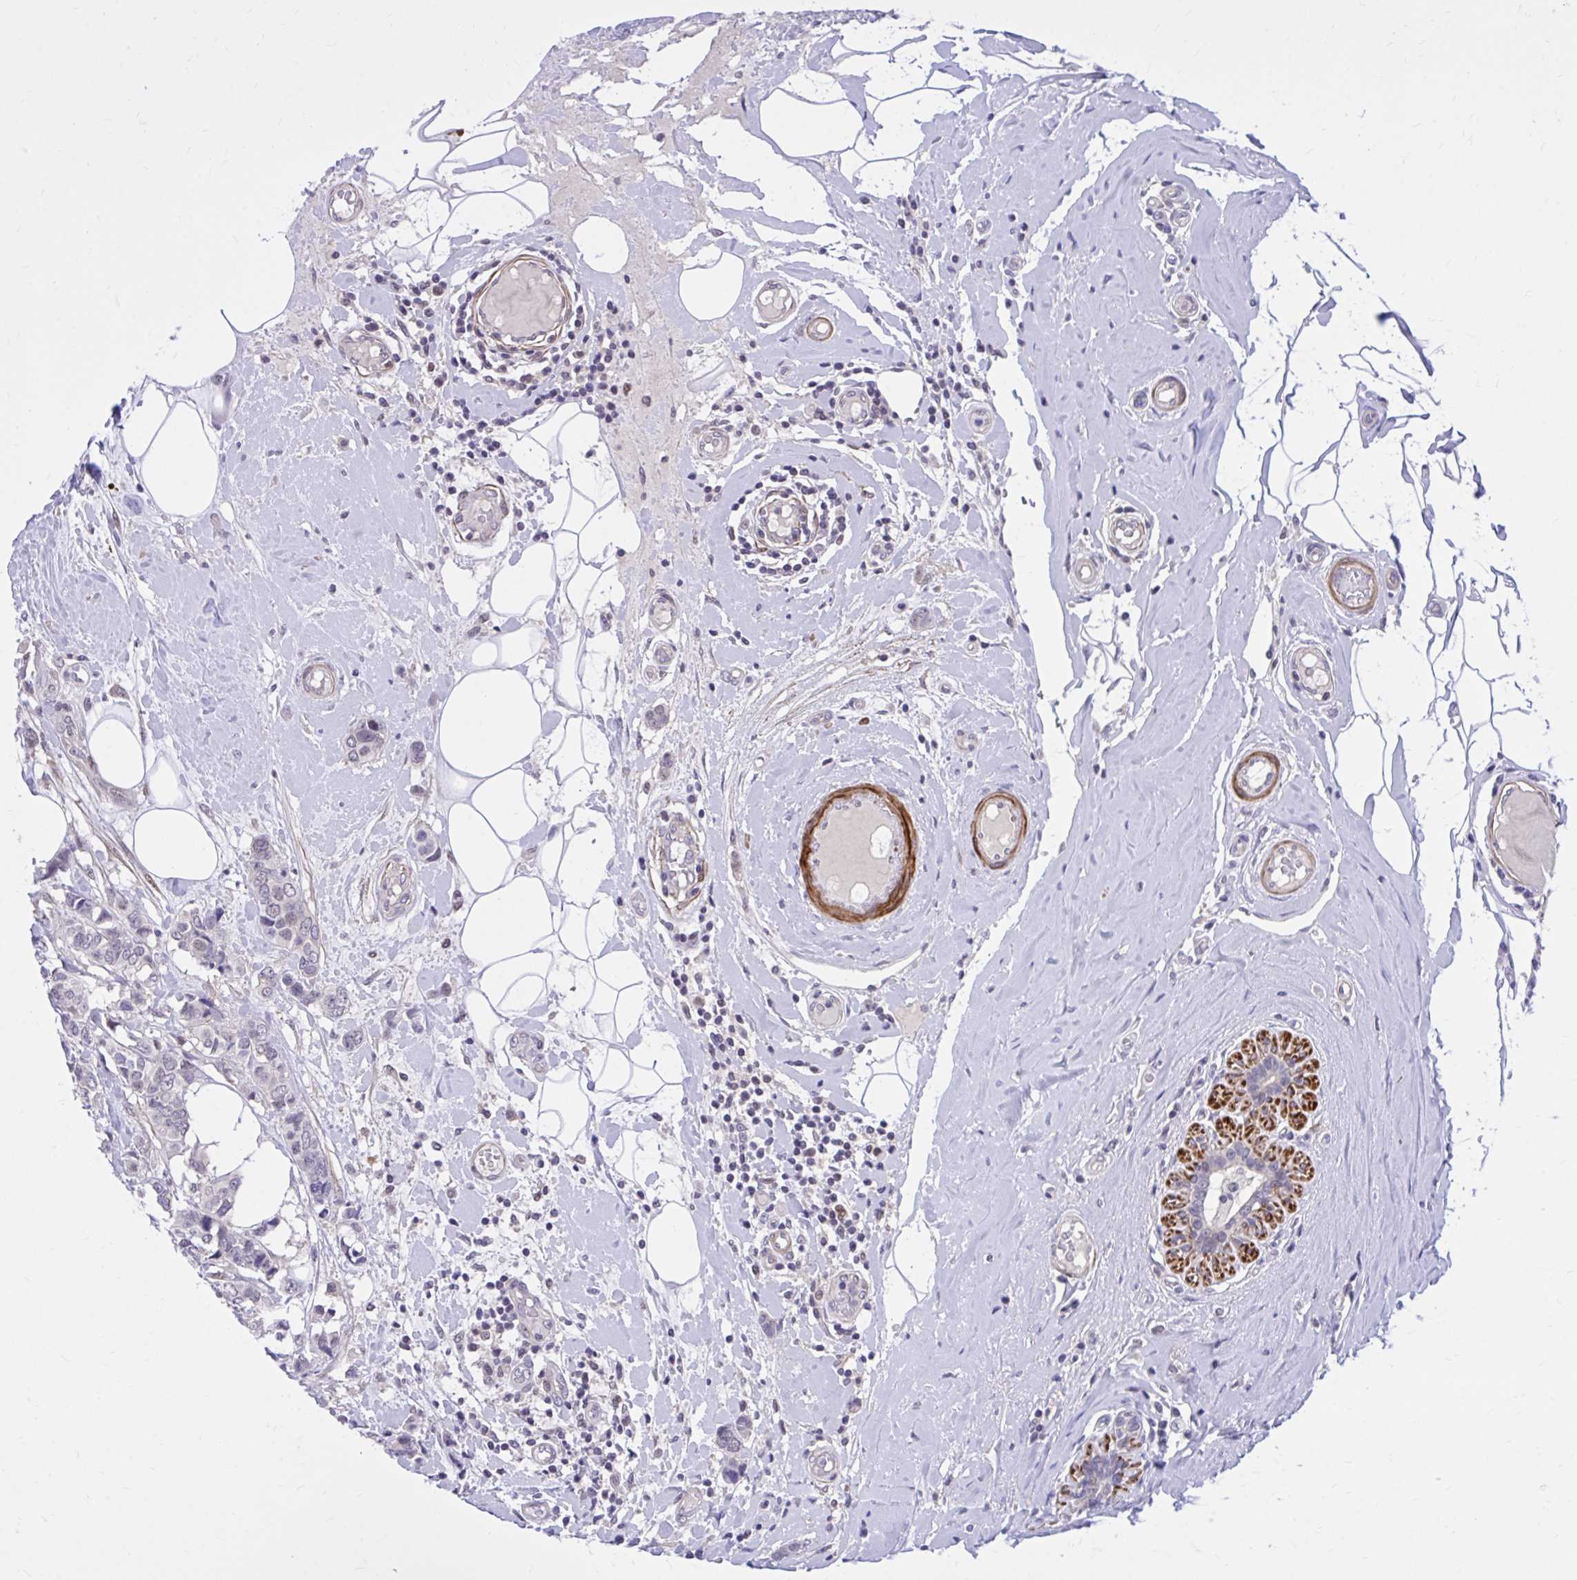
{"staining": {"intensity": "weak", "quantity": "<25%", "location": "nuclear"}, "tissue": "breast cancer", "cell_type": "Tumor cells", "image_type": "cancer", "snomed": [{"axis": "morphology", "description": "Lobular carcinoma"}, {"axis": "topography", "description": "Breast"}], "caption": "Immunohistochemistry (IHC) of lobular carcinoma (breast) demonstrates no positivity in tumor cells.", "gene": "ZBTB25", "patient": {"sex": "female", "age": 51}}